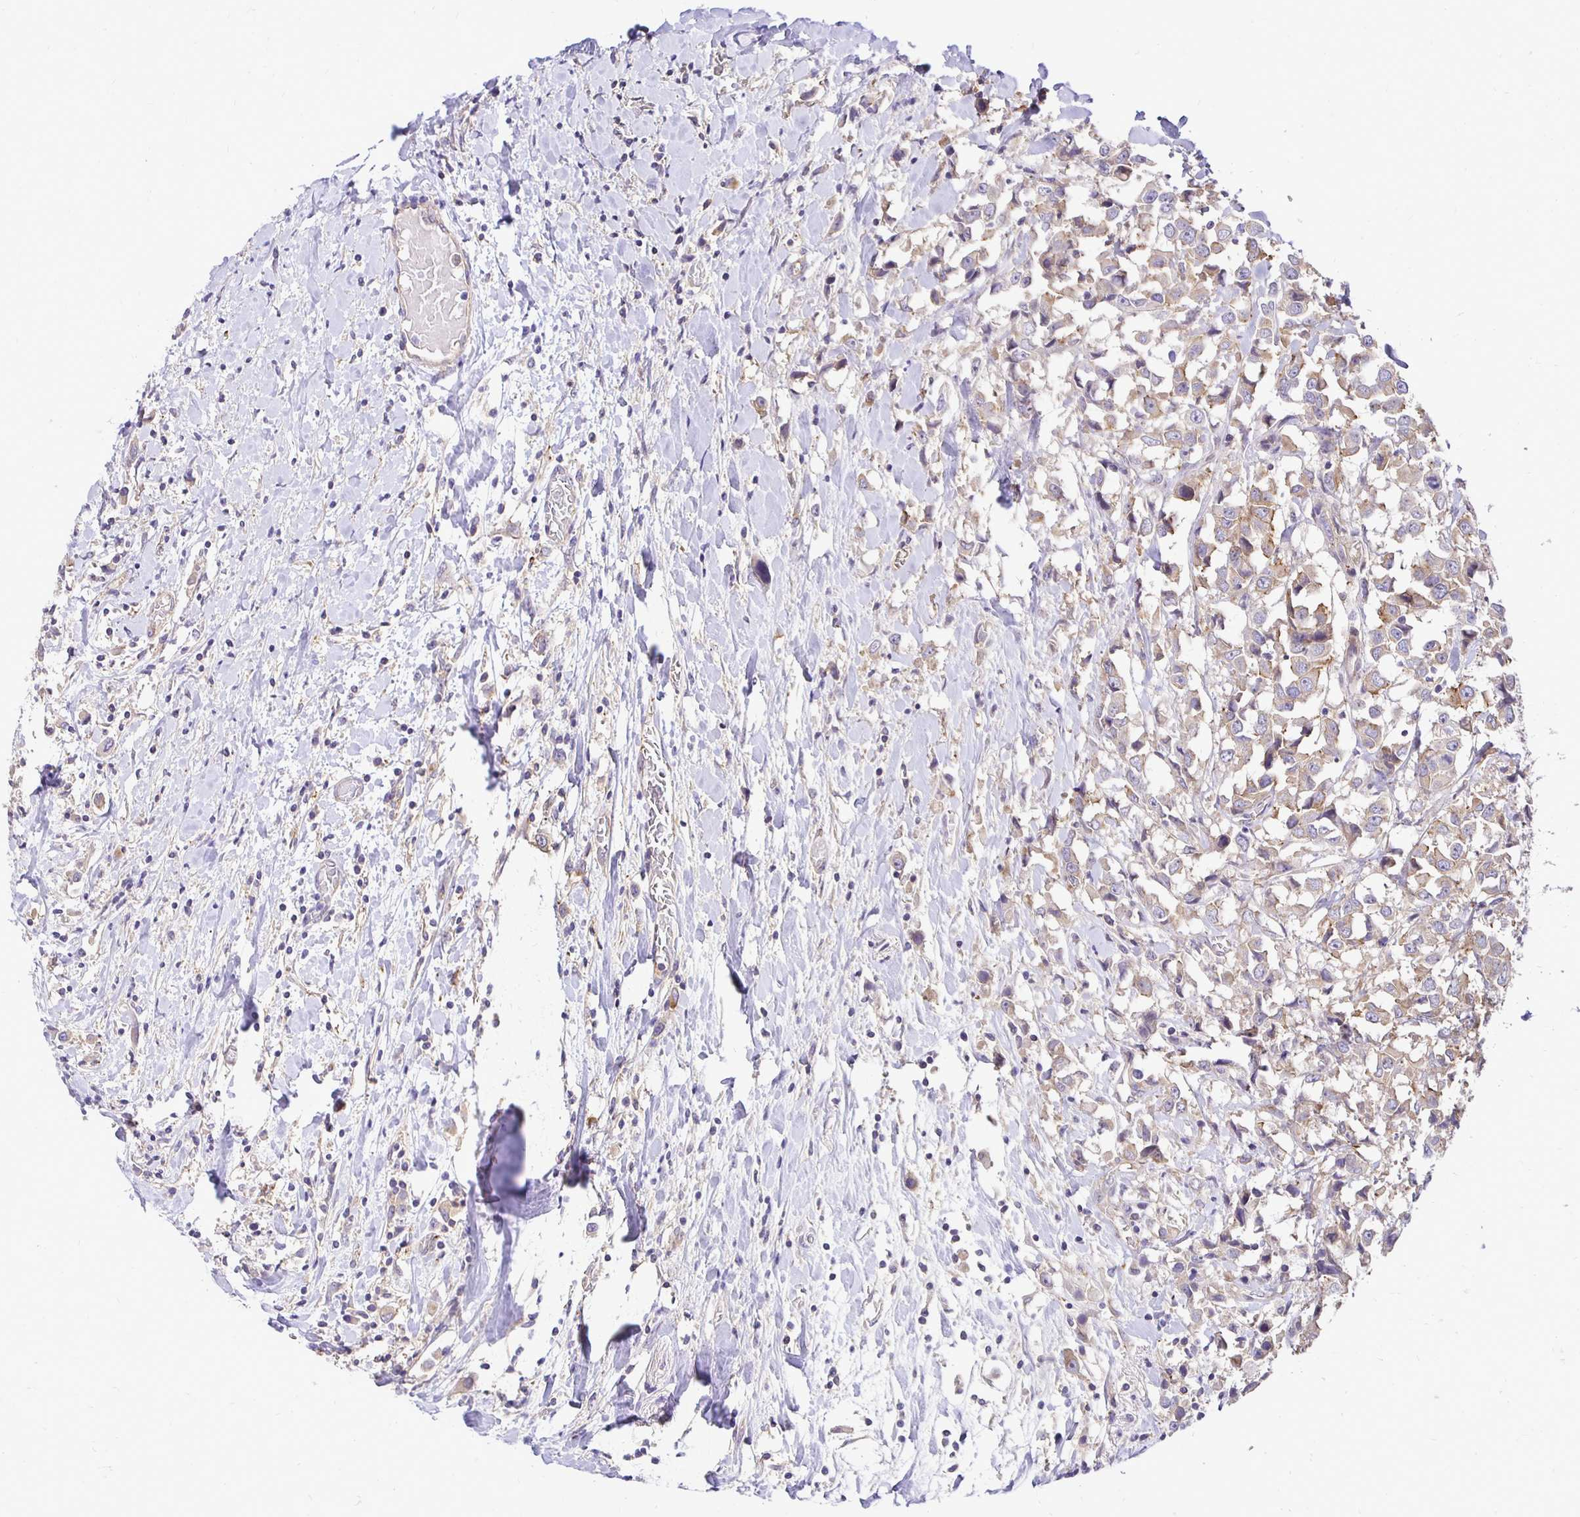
{"staining": {"intensity": "weak", "quantity": "25%-75%", "location": "cytoplasmic/membranous"}, "tissue": "breast cancer", "cell_type": "Tumor cells", "image_type": "cancer", "snomed": [{"axis": "morphology", "description": "Duct carcinoma"}, {"axis": "topography", "description": "Breast"}], "caption": "A brown stain highlights weak cytoplasmic/membranous positivity of a protein in human invasive ductal carcinoma (breast) tumor cells.", "gene": "SLC9A1", "patient": {"sex": "female", "age": 61}}